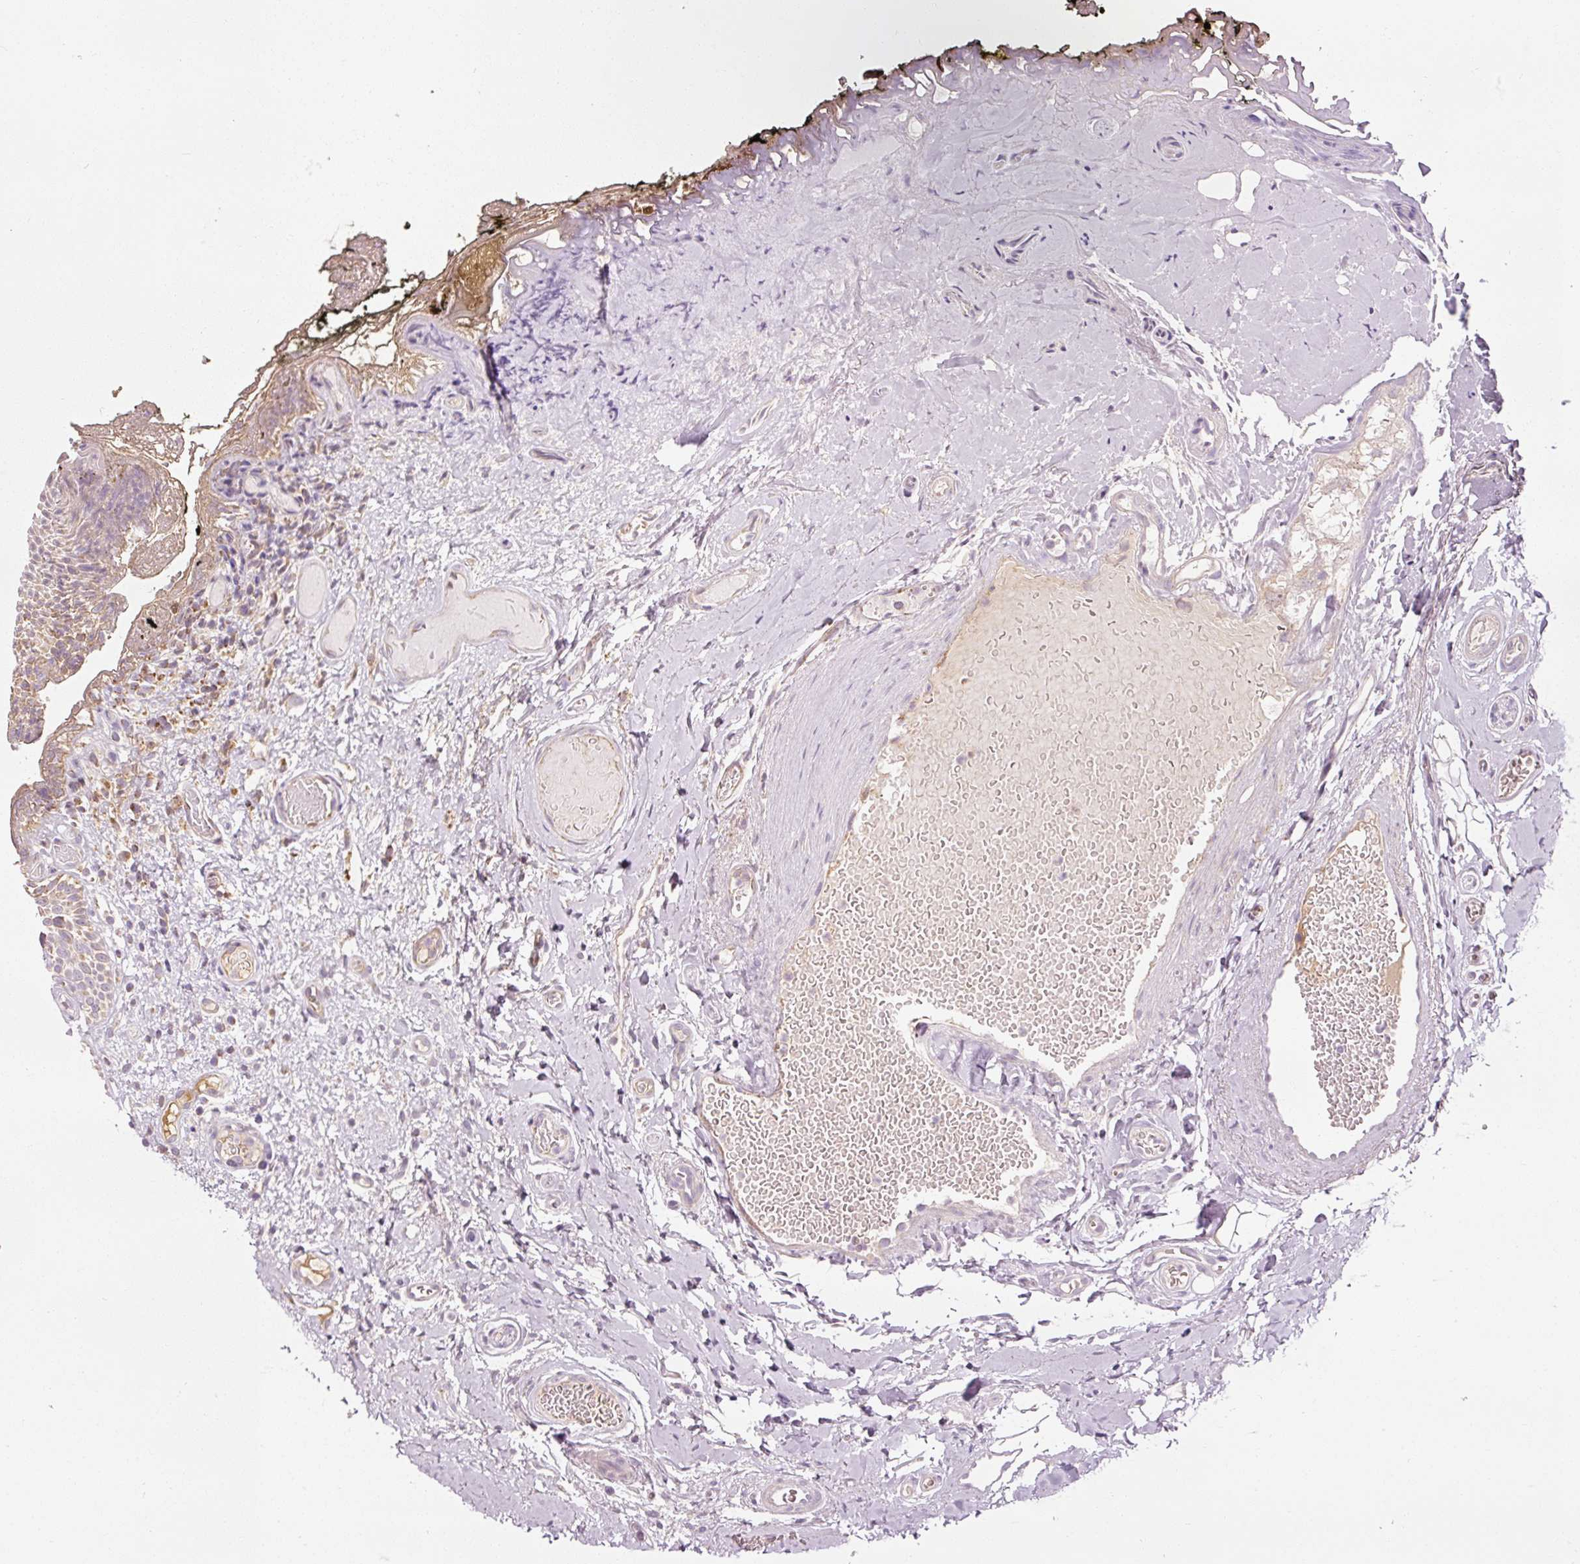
{"staining": {"intensity": "moderate", "quantity": "25%-75%", "location": "cytoplasmic/membranous"}, "tissue": "oral mucosa", "cell_type": "Squamous epithelial cells", "image_type": "normal", "snomed": [{"axis": "morphology", "description": "Normal tissue, NOS"}, {"axis": "morphology", "description": "Squamous cell carcinoma, NOS"}, {"axis": "topography", "description": "Oral tissue"}, {"axis": "topography", "description": "Tounge, NOS"}, {"axis": "topography", "description": "Head-Neck"}], "caption": "Protein expression analysis of unremarkable oral mucosa displays moderate cytoplasmic/membranous staining in approximately 25%-75% of squamous epithelial cells.", "gene": "NDUFB4", "patient": {"sex": "male", "age": 76}}